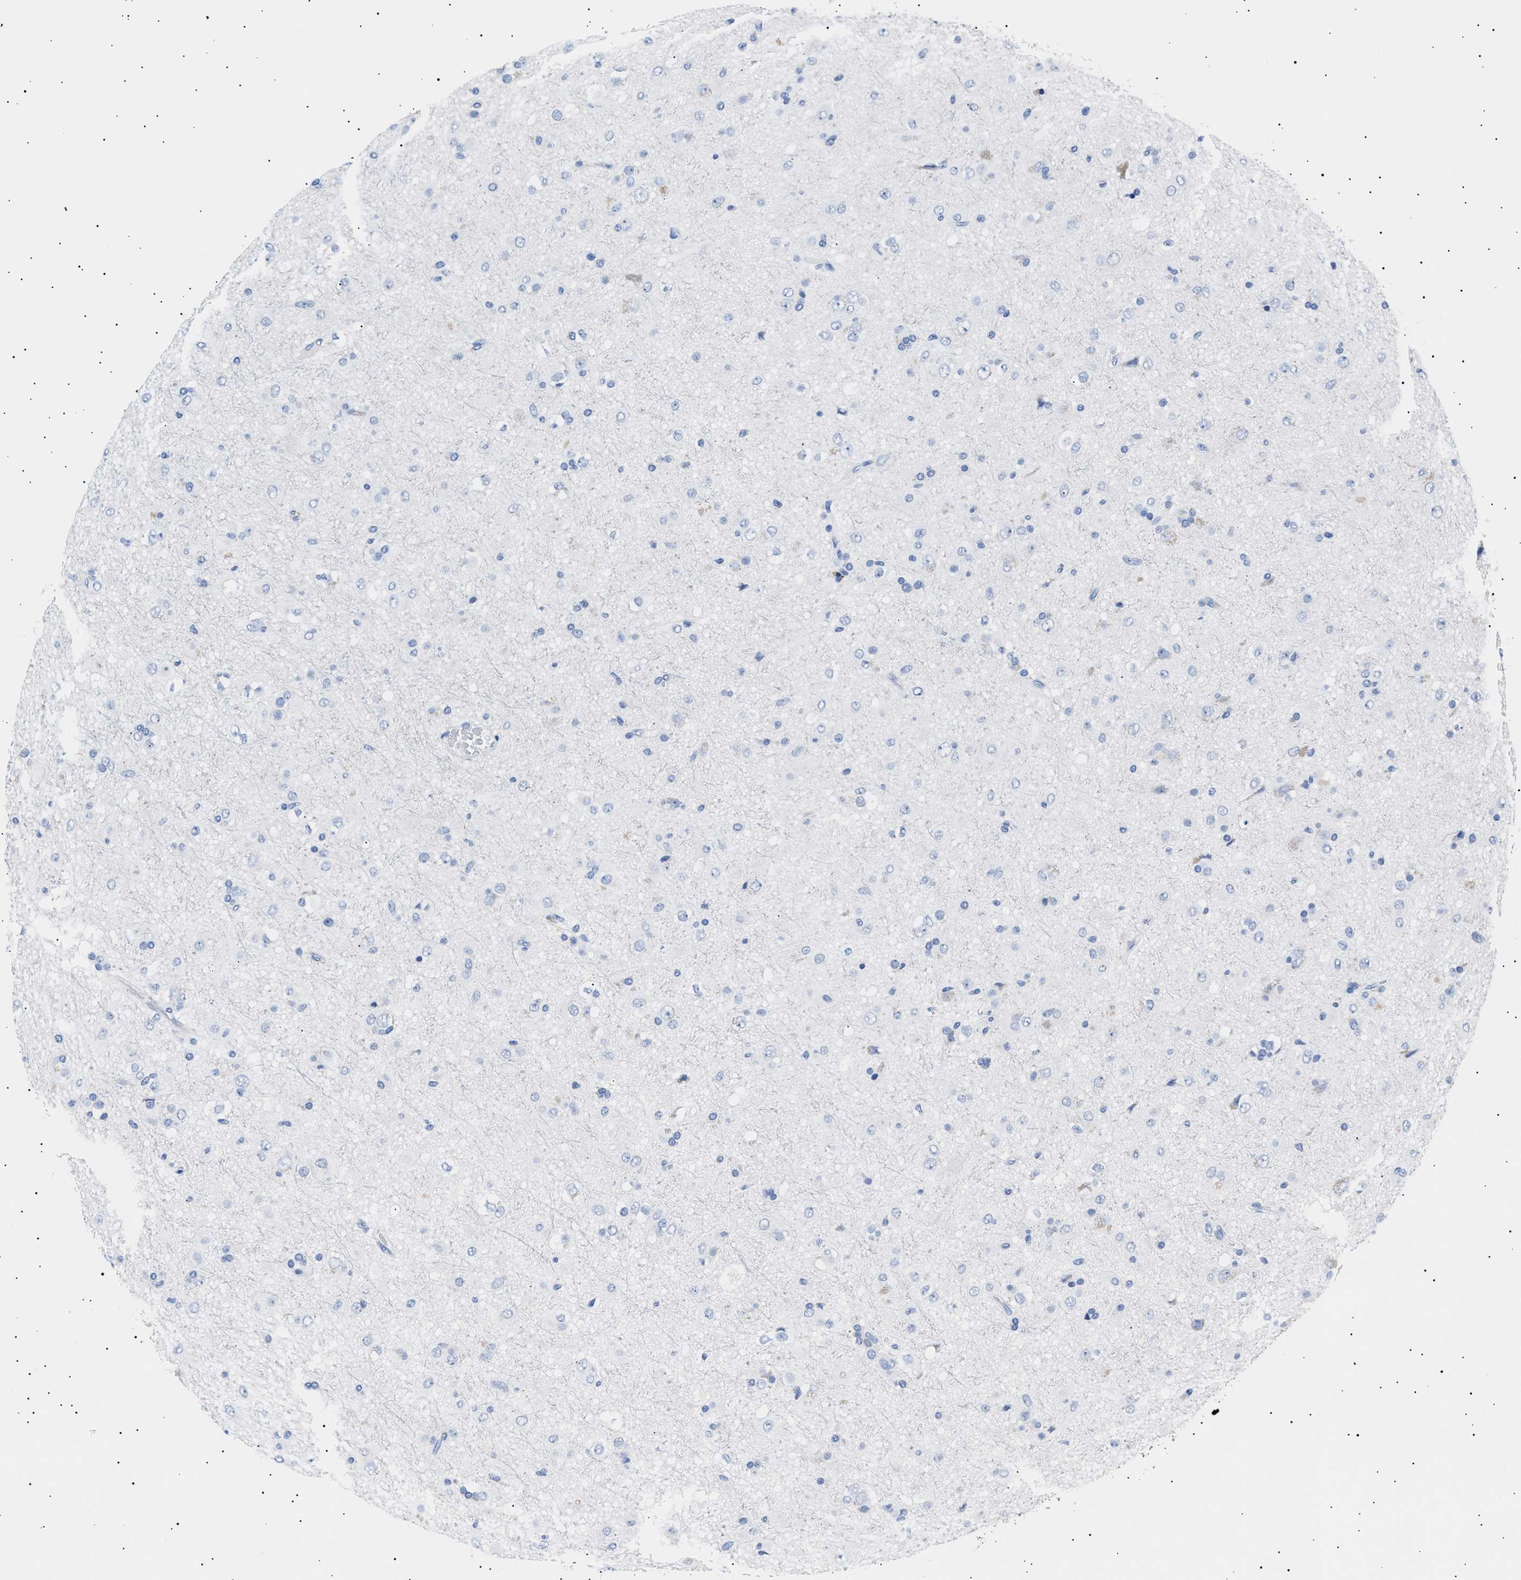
{"staining": {"intensity": "negative", "quantity": "none", "location": "none"}, "tissue": "glioma", "cell_type": "Tumor cells", "image_type": "cancer", "snomed": [{"axis": "morphology", "description": "Glioma, malignant, Low grade"}, {"axis": "topography", "description": "Brain"}], "caption": "Immunohistochemistry (IHC) of human low-grade glioma (malignant) displays no expression in tumor cells.", "gene": "HEMGN", "patient": {"sex": "male", "age": 65}}